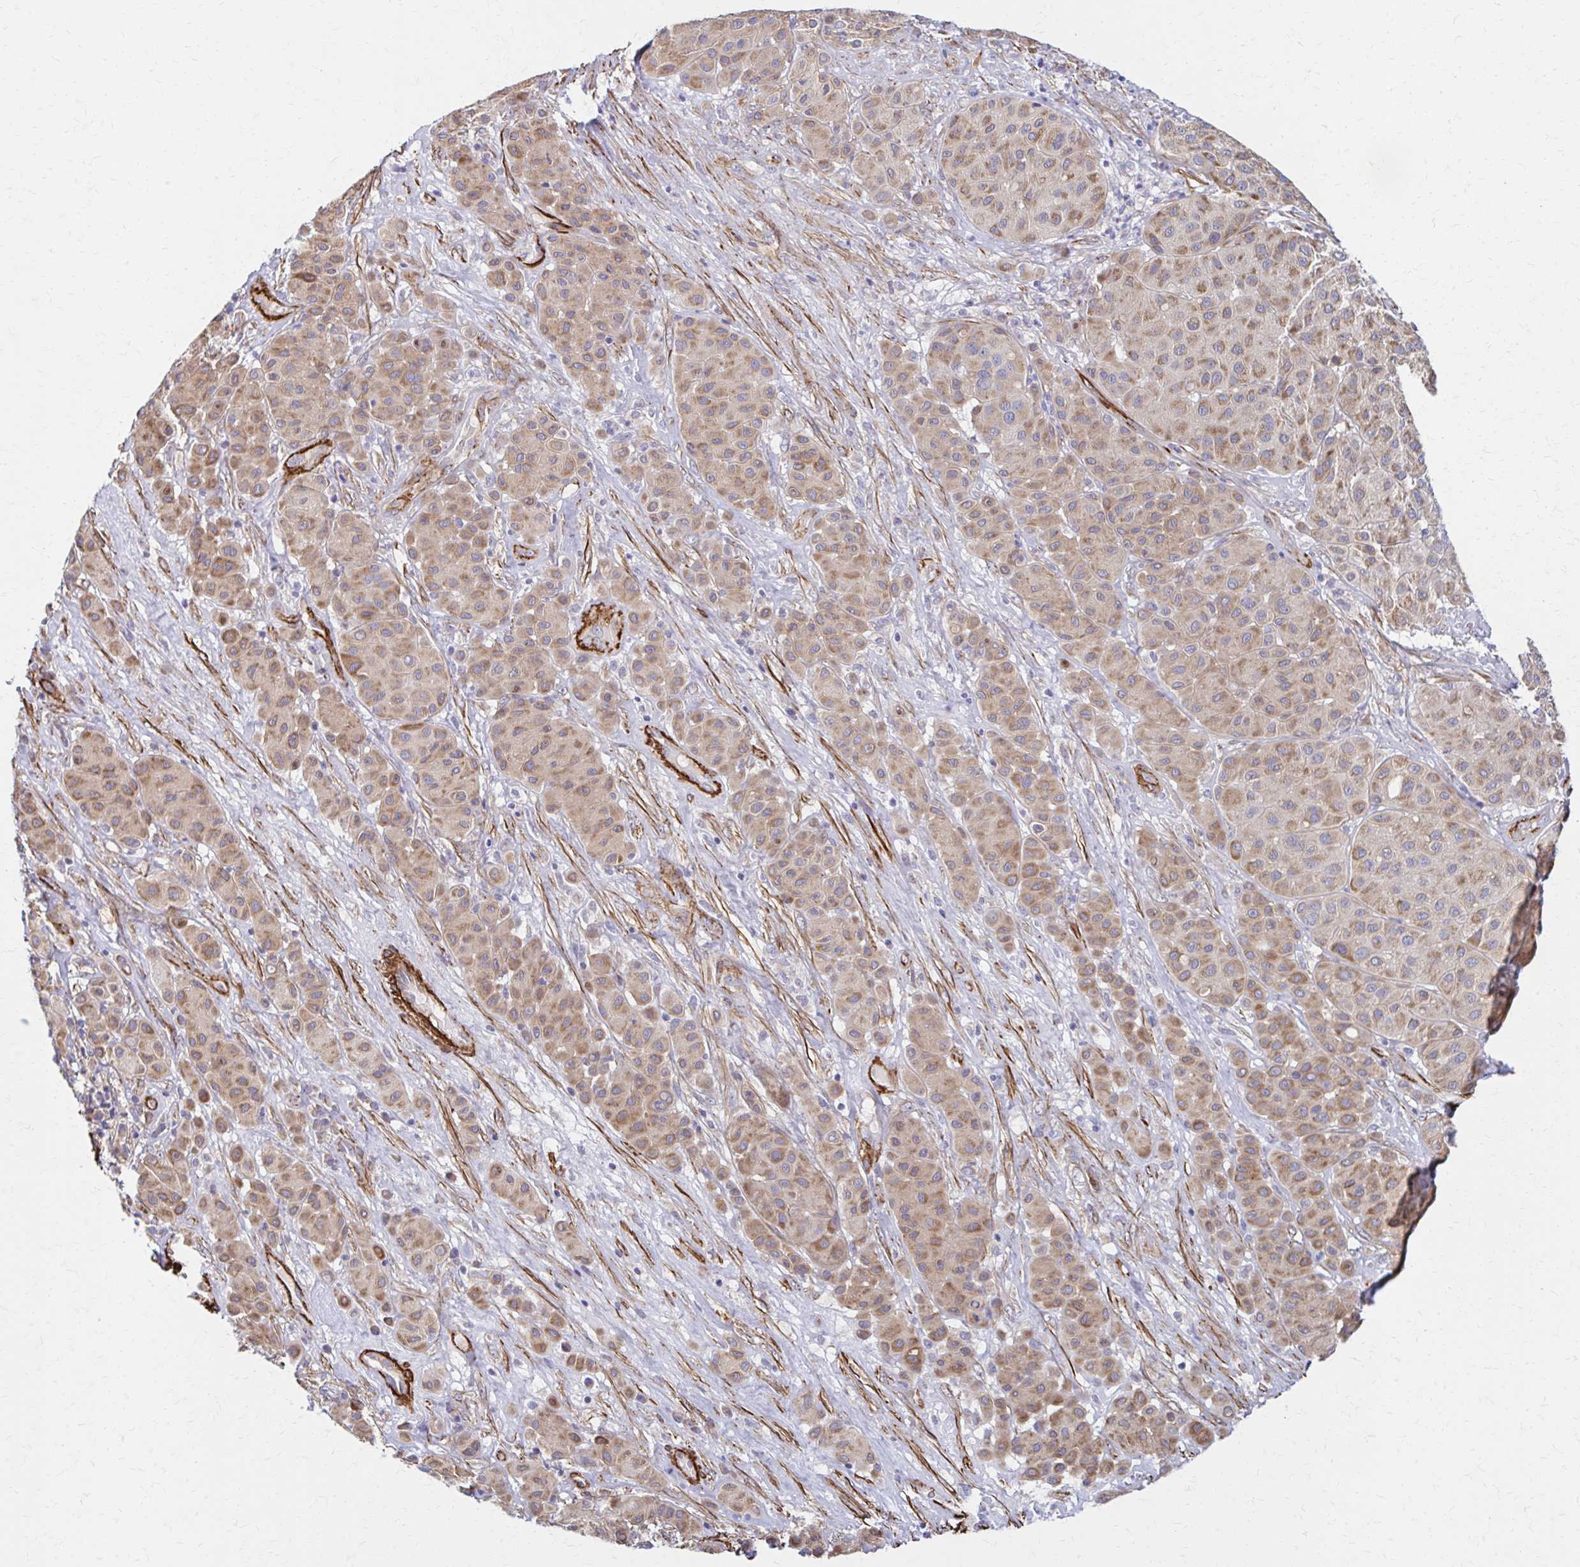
{"staining": {"intensity": "weak", "quantity": ">75%", "location": "cytoplasmic/membranous"}, "tissue": "melanoma", "cell_type": "Tumor cells", "image_type": "cancer", "snomed": [{"axis": "morphology", "description": "Malignant melanoma, Metastatic site"}, {"axis": "topography", "description": "Smooth muscle"}], "caption": "IHC (DAB (3,3'-diaminobenzidine)) staining of malignant melanoma (metastatic site) displays weak cytoplasmic/membranous protein staining in approximately >75% of tumor cells.", "gene": "TIMMDC1", "patient": {"sex": "male", "age": 41}}